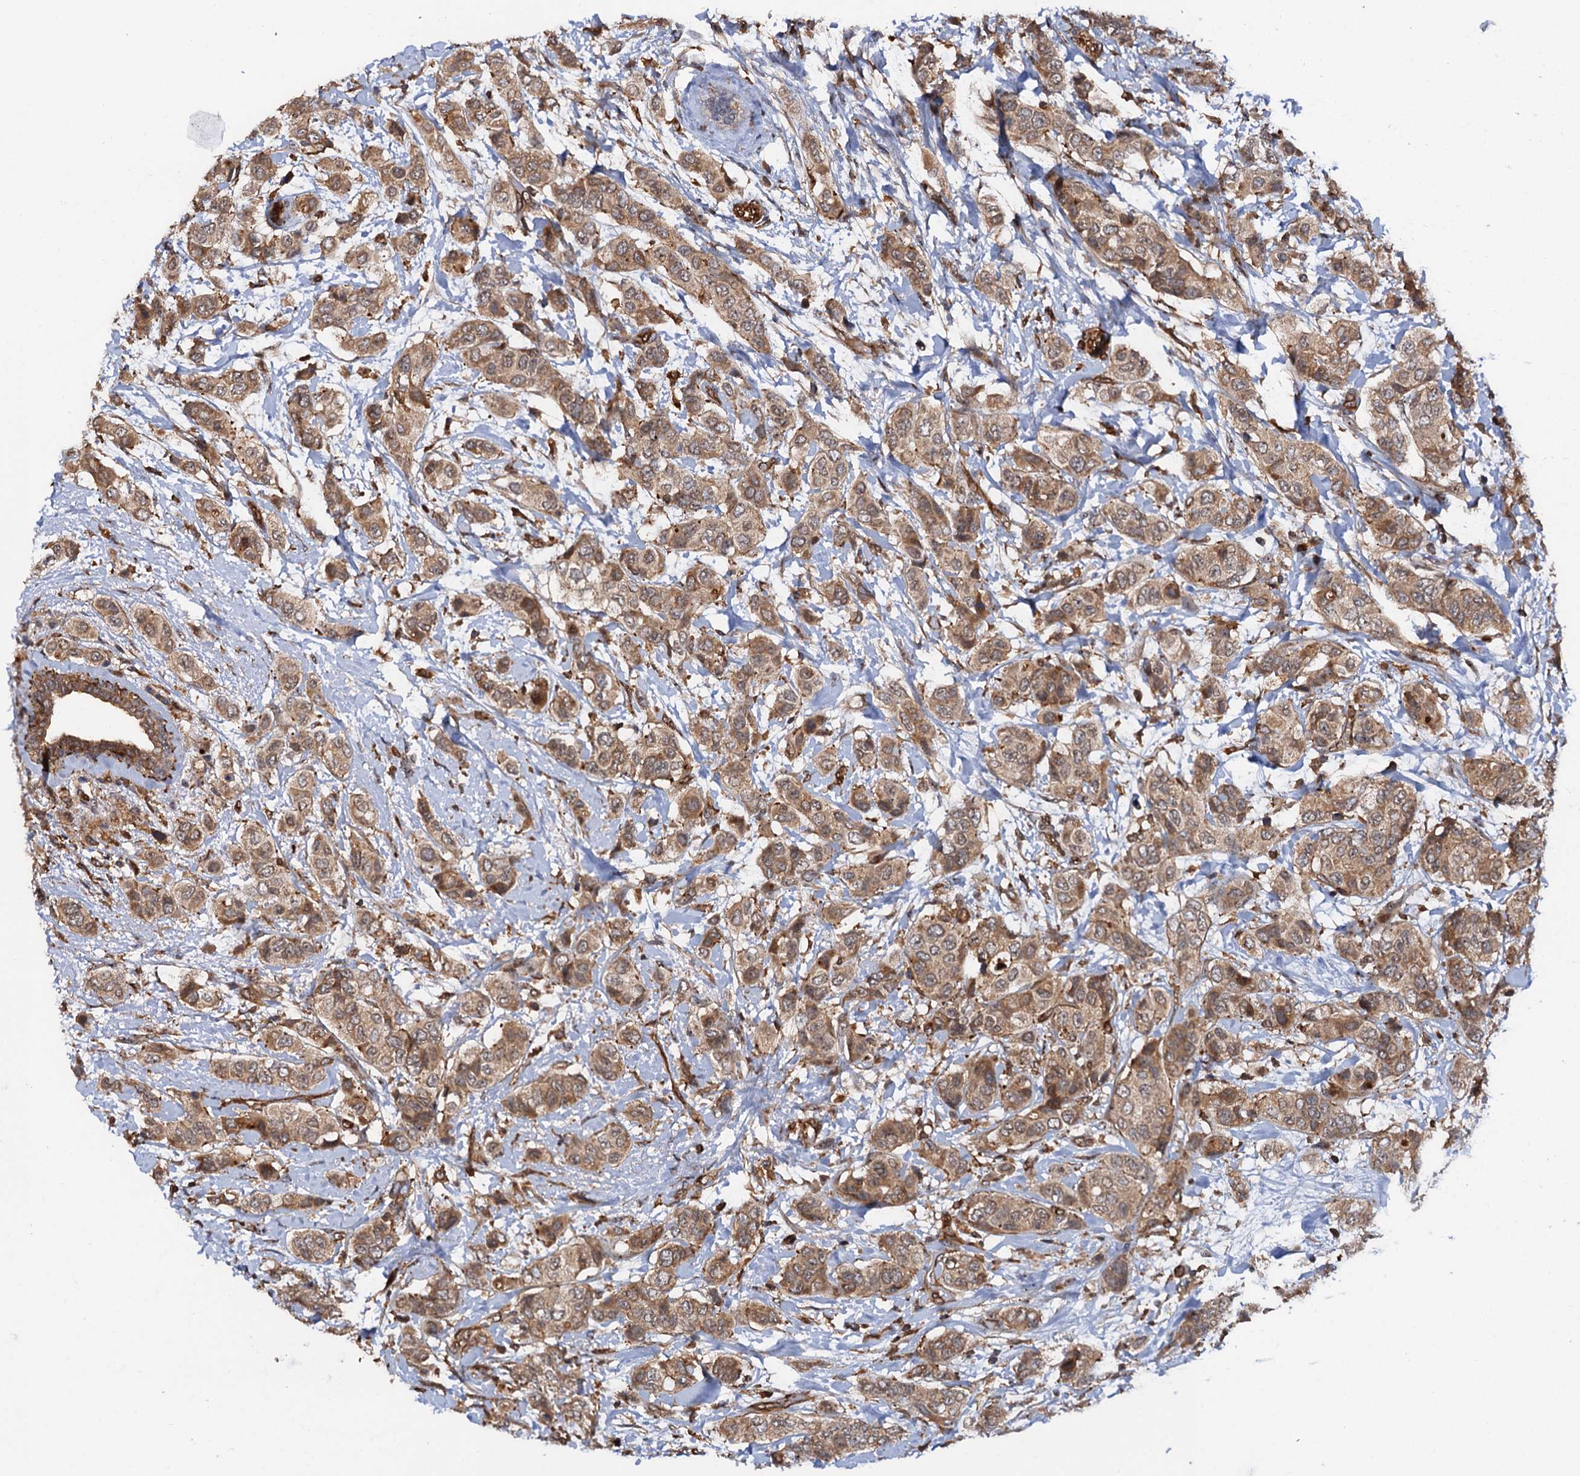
{"staining": {"intensity": "moderate", "quantity": ">75%", "location": "cytoplasmic/membranous"}, "tissue": "breast cancer", "cell_type": "Tumor cells", "image_type": "cancer", "snomed": [{"axis": "morphology", "description": "Lobular carcinoma"}, {"axis": "topography", "description": "Breast"}], "caption": "Immunohistochemical staining of human lobular carcinoma (breast) reveals moderate cytoplasmic/membranous protein expression in approximately >75% of tumor cells.", "gene": "BORA", "patient": {"sex": "female", "age": 51}}